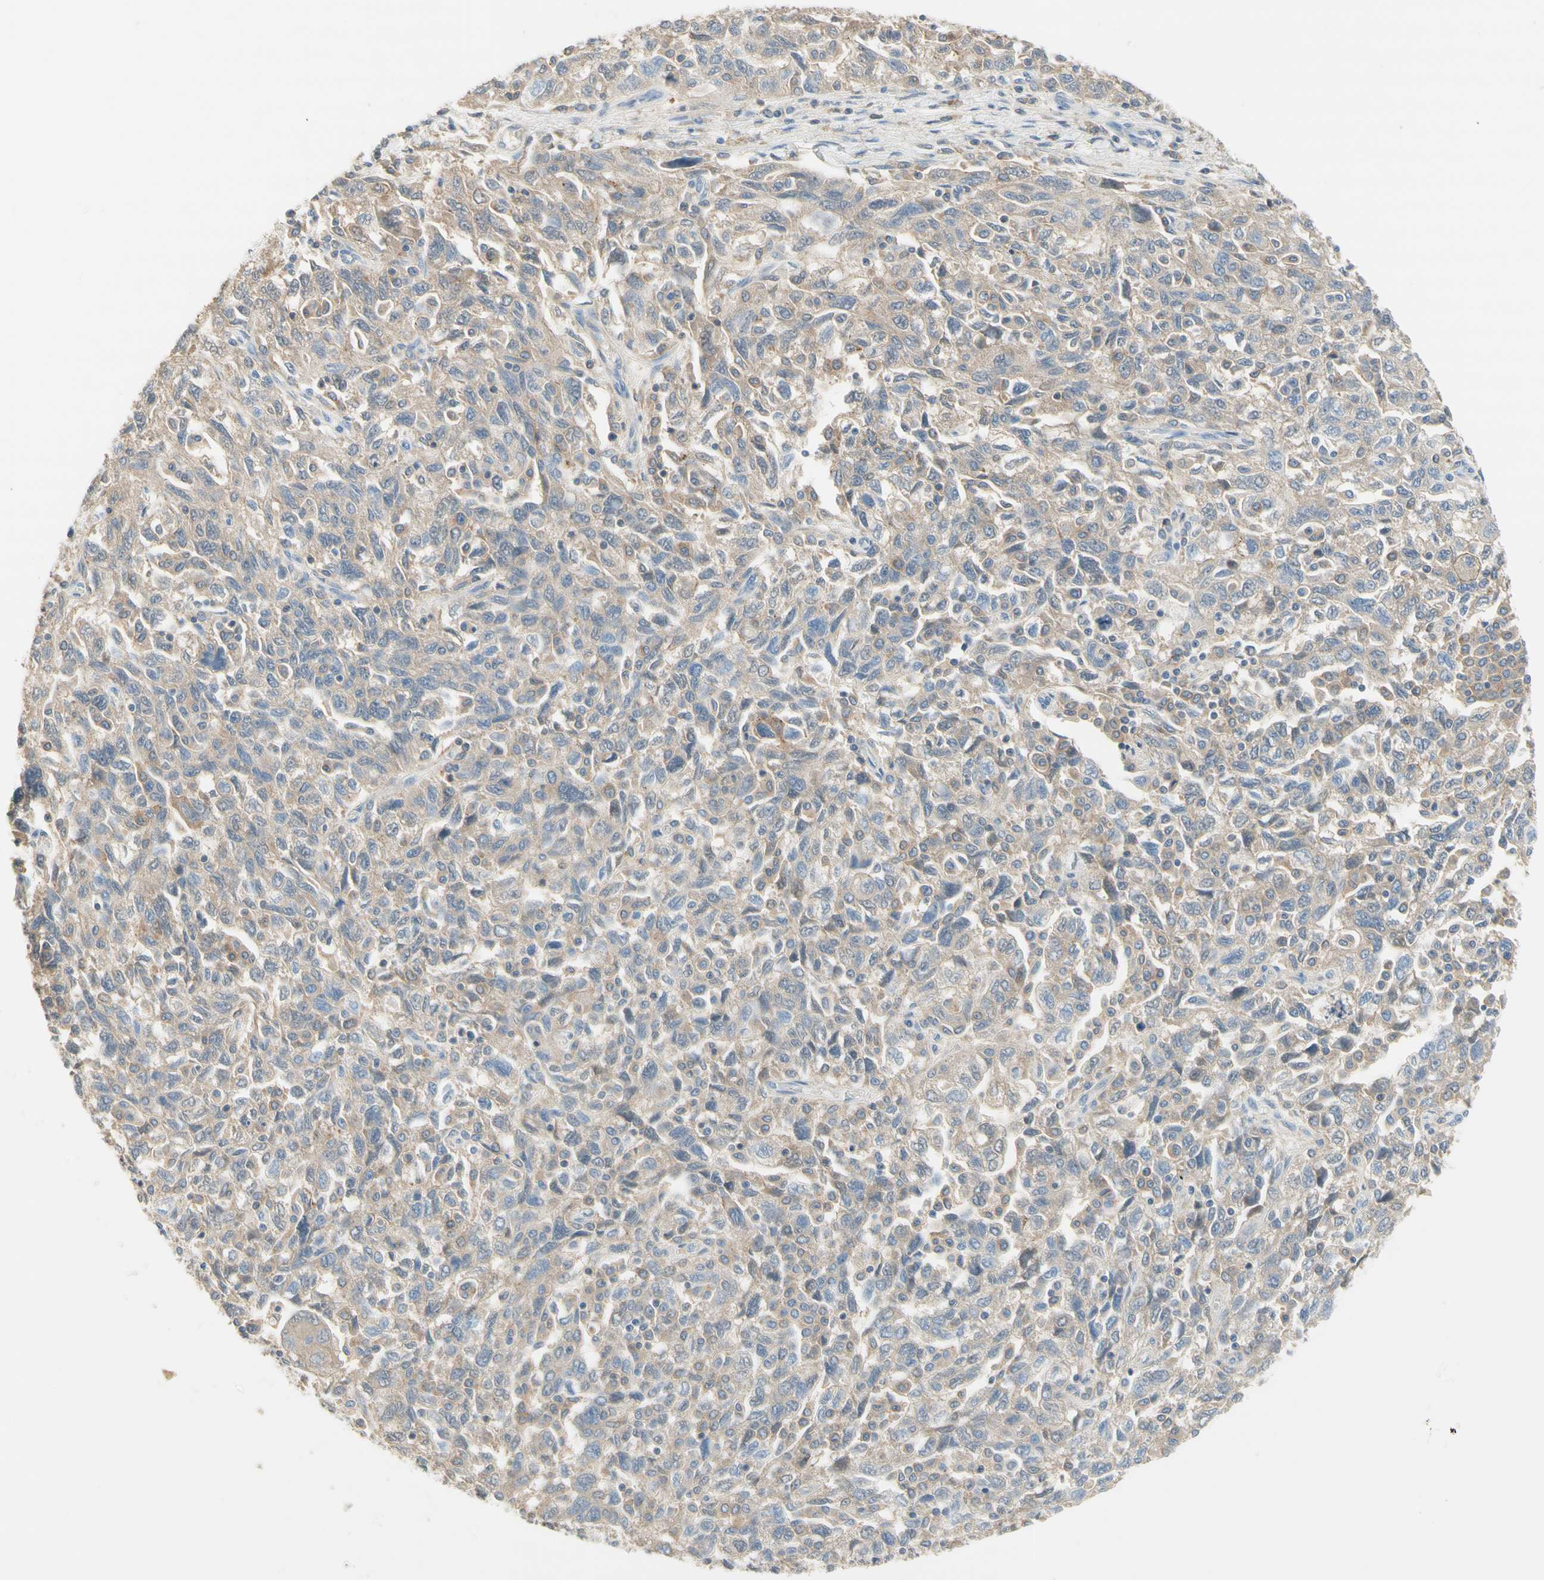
{"staining": {"intensity": "weak", "quantity": ">75%", "location": "cytoplasmic/membranous"}, "tissue": "ovarian cancer", "cell_type": "Tumor cells", "image_type": "cancer", "snomed": [{"axis": "morphology", "description": "Carcinoma, NOS"}, {"axis": "morphology", "description": "Cystadenocarcinoma, serous, NOS"}, {"axis": "topography", "description": "Ovary"}], "caption": "The histopathology image exhibits immunohistochemical staining of carcinoma (ovarian). There is weak cytoplasmic/membranous staining is present in approximately >75% of tumor cells.", "gene": "NECTIN4", "patient": {"sex": "female", "age": 69}}